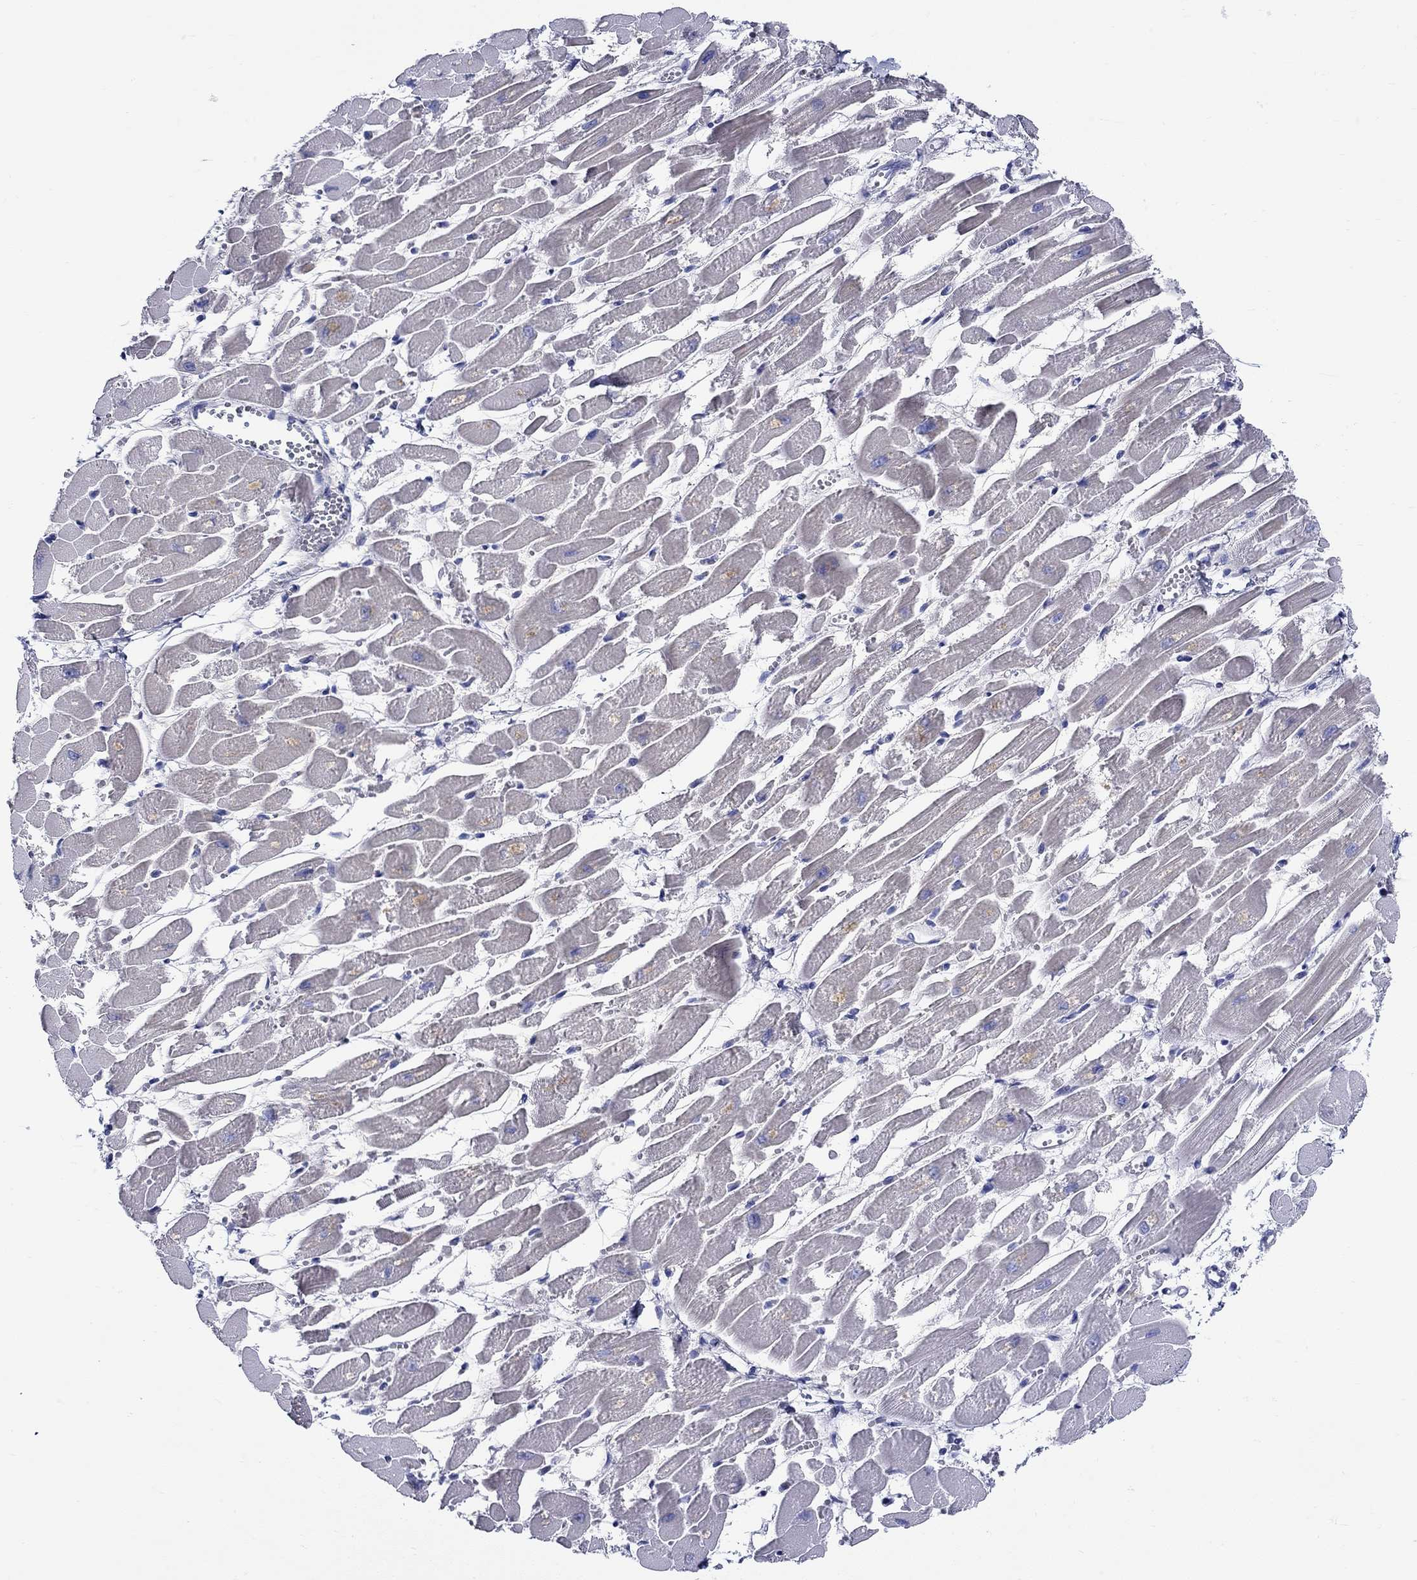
{"staining": {"intensity": "negative", "quantity": "none", "location": "none"}, "tissue": "heart muscle", "cell_type": "Cardiomyocytes", "image_type": "normal", "snomed": [{"axis": "morphology", "description": "Normal tissue, NOS"}, {"axis": "topography", "description": "Heart"}], "caption": "High power microscopy histopathology image of an immunohistochemistry (IHC) photomicrograph of unremarkable heart muscle, revealing no significant expression in cardiomyocytes. The staining is performed using DAB (3,3'-diaminobenzidine) brown chromogen with nuclei counter-stained in using hematoxylin.", "gene": "CRYGS", "patient": {"sex": "female", "age": 52}}